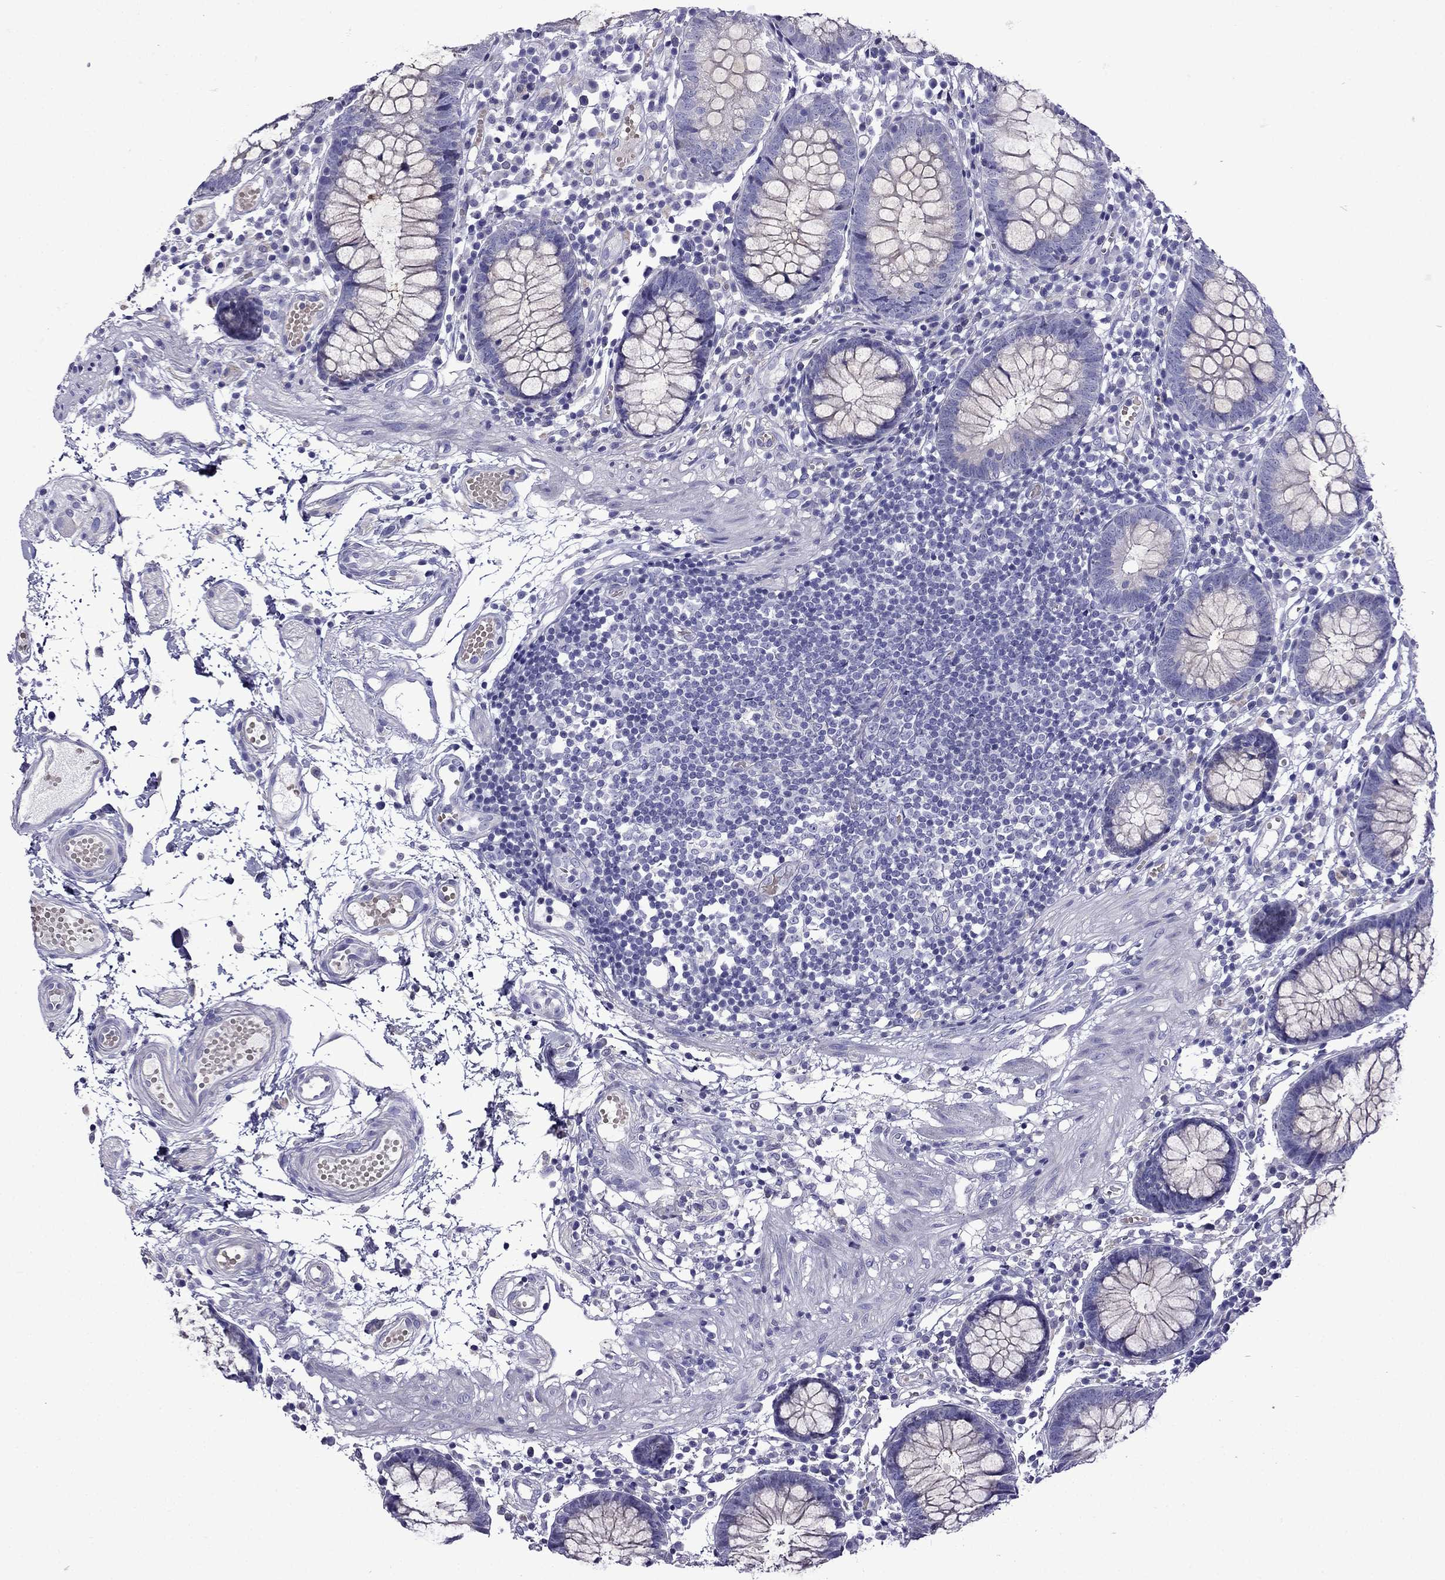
{"staining": {"intensity": "negative", "quantity": "none", "location": "none"}, "tissue": "colon", "cell_type": "Endothelial cells", "image_type": "normal", "snomed": [{"axis": "morphology", "description": "Normal tissue, NOS"}, {"axis": "morphology", "description": "Adenocarcinoma, NOS"}, {"axis": "topography", "description": "Colon"}], "caption": "The photomicrograph demonstrates no significant expression in endothelial cells of colon.", "gene": "TDRD1", "patient": {"sex": "male", "age": 83}}